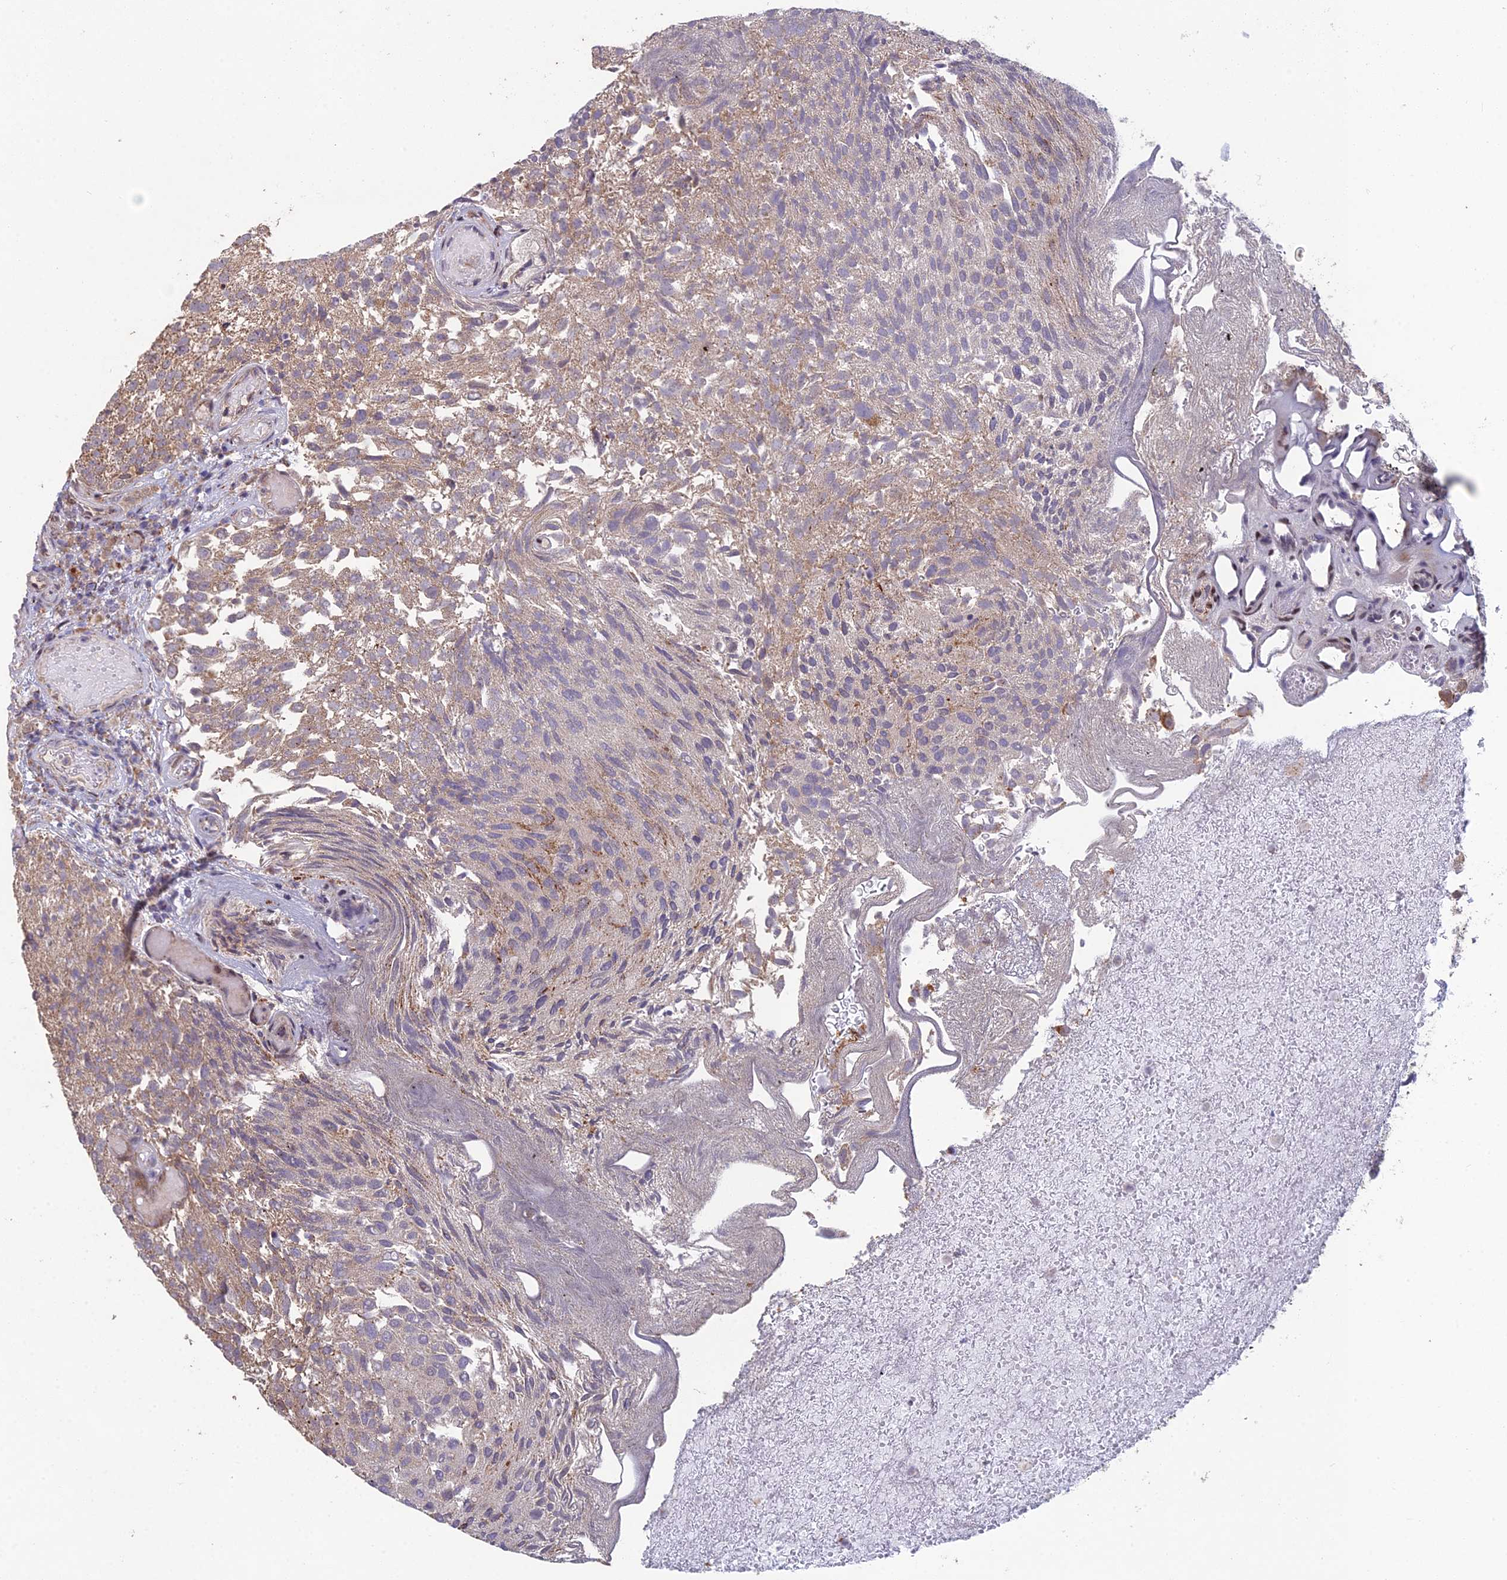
{"staining": {"intensity": "moderate", "quantity": "25%-75%", "location": "cytoplasmic/membranous"}, "tissue": "urothelial cancer", "cell_type": "Tumor cells", "image_type": "cancer", "snomed": [{"axis": "morphology", "description": "Urothelial carcinoma, Low grade"}, {"axis": "topography", "description": "Urinary bladder"}], "caption": "Immunohistochemical staining of low-grade urothelial carcinoma shows medium levels of moderate cytoplasmic/membranous staining in about 25%-75% of tumor cells.", "gene": "FOXS1", "patient": {"sex": "male", "age": 78}}